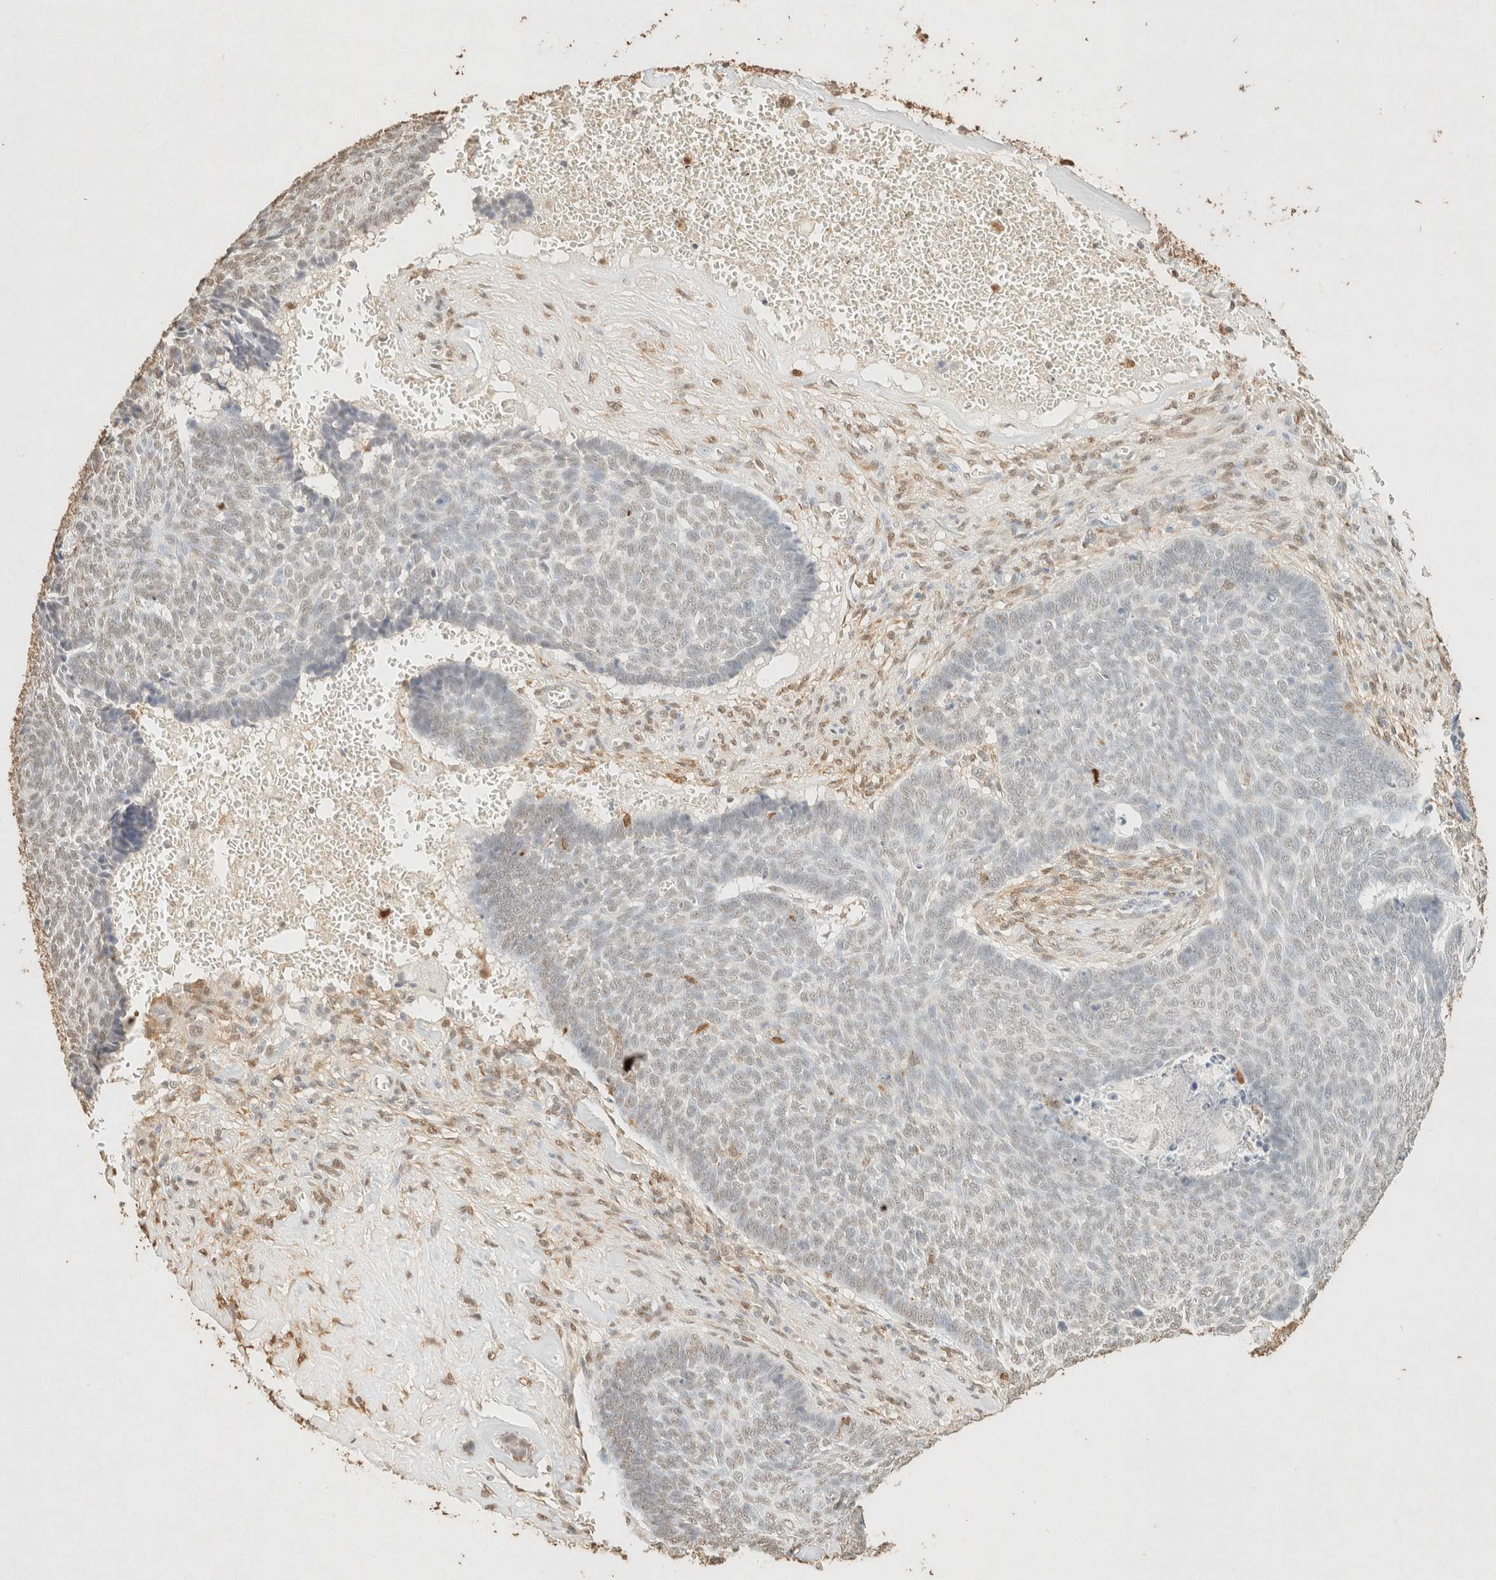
{"staining": {"intensity": "weak", "quantity": "25%-75%", "location": "nuclear"}, "tissue": "skin cancer", "cell_type": "Tumor cells", "image_type": "cancer", "snomed": [{"axis": "morphology", "description": "Basal cell carcinoma"}, {"axis": "topography", "description": "Skin"}], "caption": "Immunohistochemistry image of neoplastic tissue: skin cancer (basal cell carcinoma) stained using immunohistochemistry (IHC) displays low levels of weak protein expression localized specifically in the nuclear of tumor cells, appearing as a nuclear brown color.", "gene": "S100A13", "patient": {"sex": "male", "age": 84}}